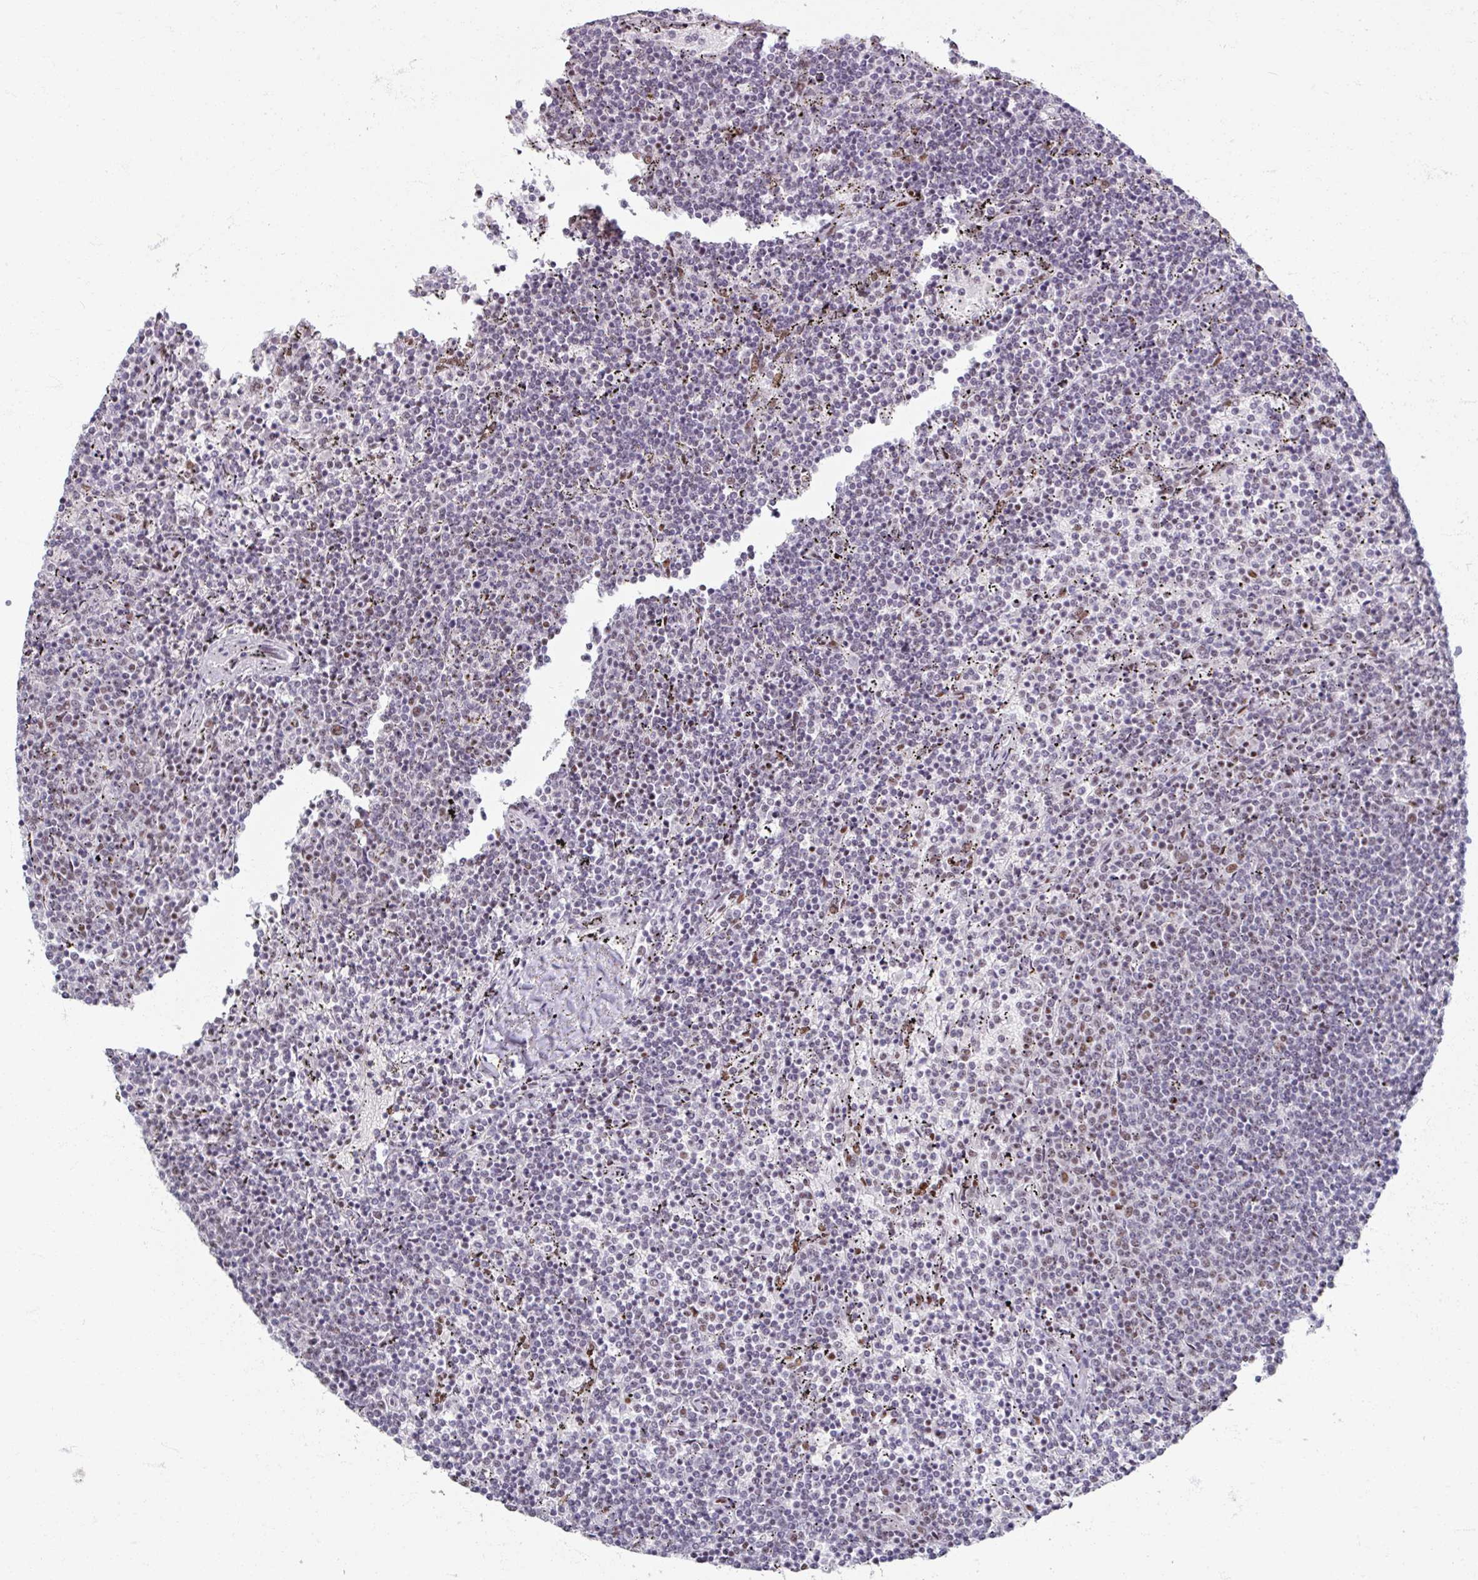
{"staining": {"intensity": "negative", "quantity": "none", "location": "none"}, "tissue": "lymphoma", "cell_type": "Tumor cells", "image_type": "cancer", "snomed": [{"axis": "morphology", "description": "Malignant lymphoma, non-Hodgkin's type, Low grade"}, {"axis": "topography", "description": "Spleen"}], "caption": "Micrograph shows no protein expression in tumor cells of lymphoma tissue.", "gene": "ADAR", "patient": {"sex": "female", "age": 50}}